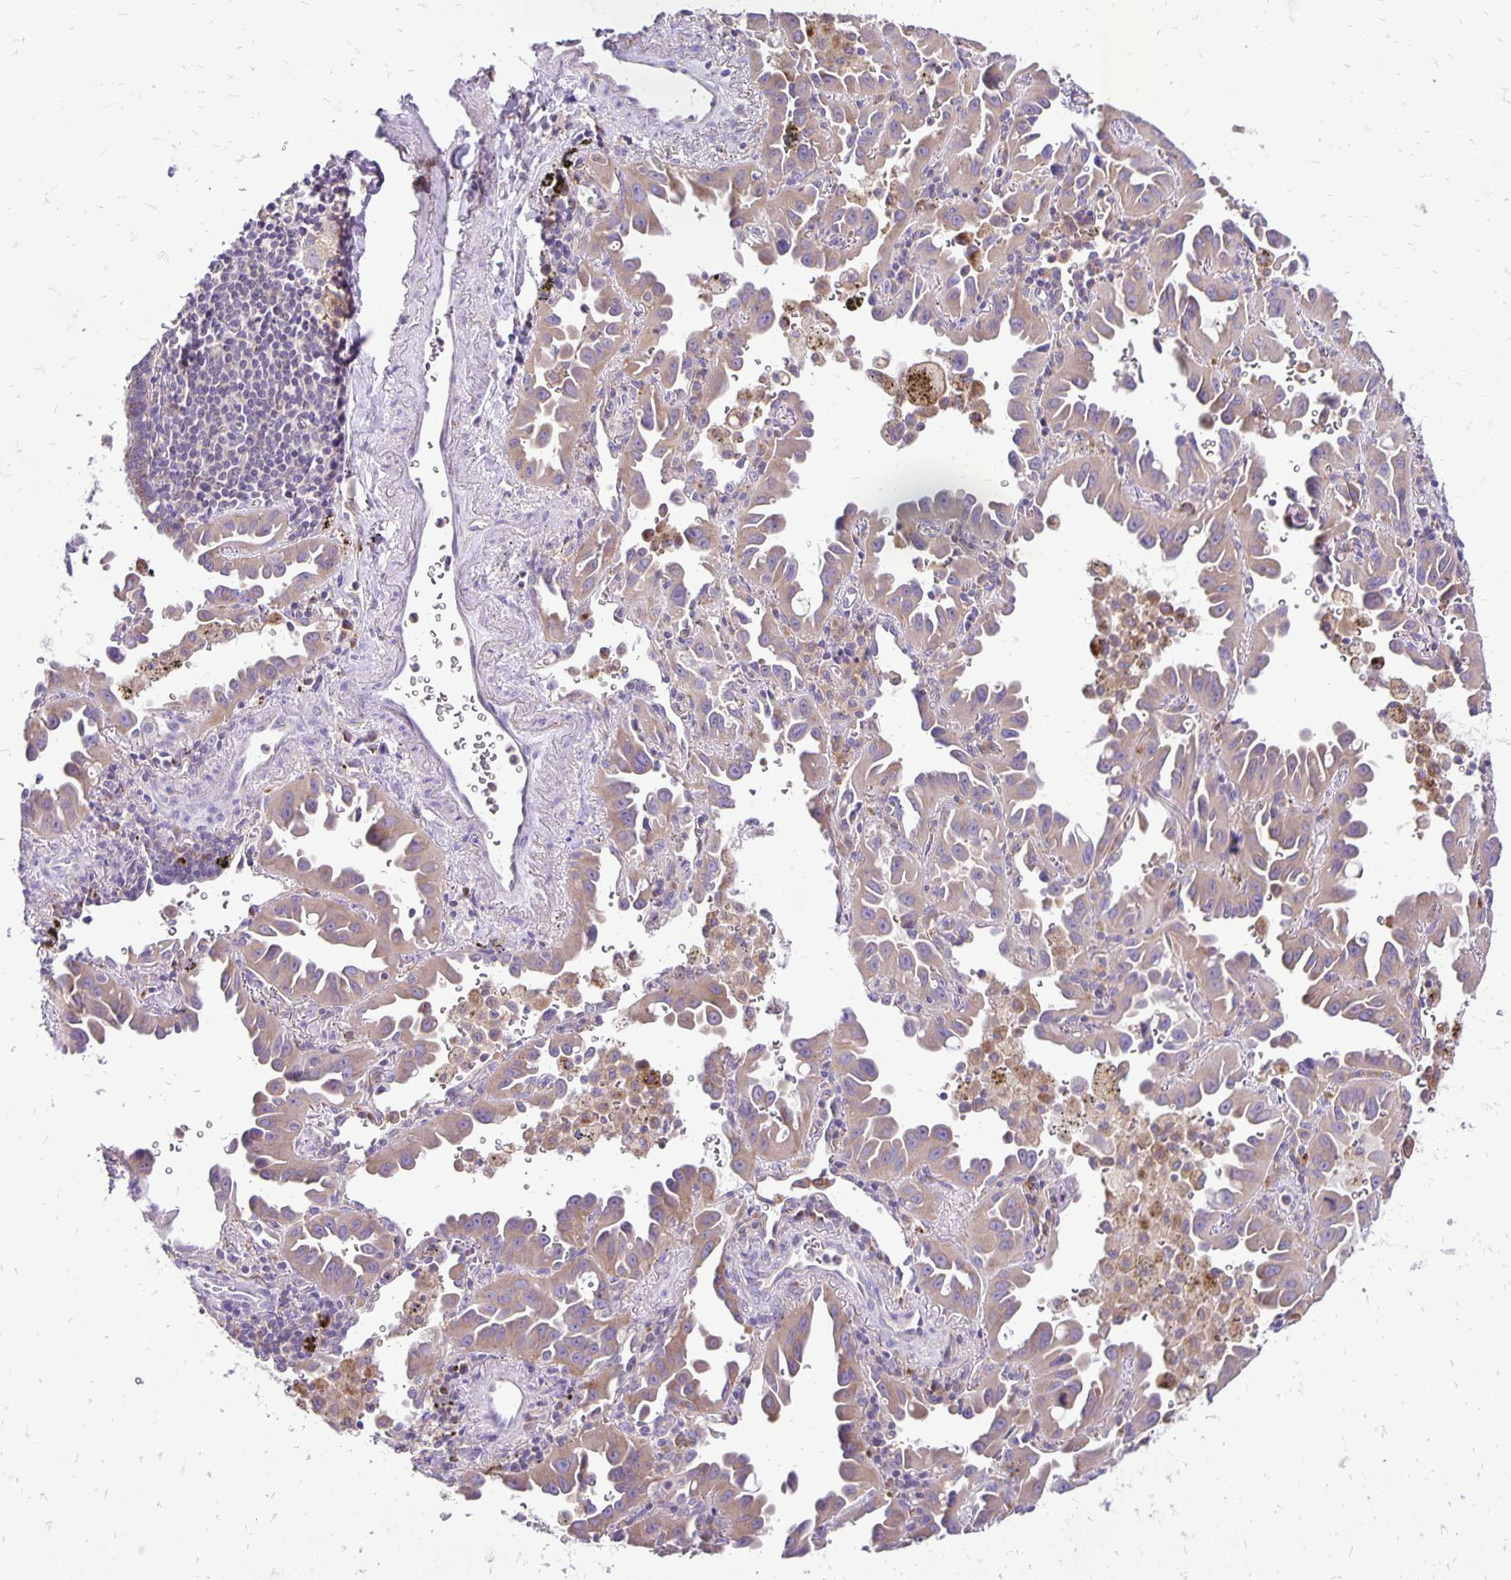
{"staining": {"intensity": "weak", "quantity": "25%-75%", "location": "cytoplasmic/membranous"}, "tissue": "lung cancer", "cell_type": "Tumor cells", "image_type": "cancer", "snomed": [{"axis": "morphology", "description": "Adenocarcinoma, NOS"}, {"axis": "topography", "description": "Lung"}], "caption": "DAB immunohistochemical staining of lung cancer exhibits weak cytoplasmic/membranous protein positivity in about 25%-75% of tumor cells.", "gene": "EIF5A", "patient": {"sex": "male", "age": 68}}